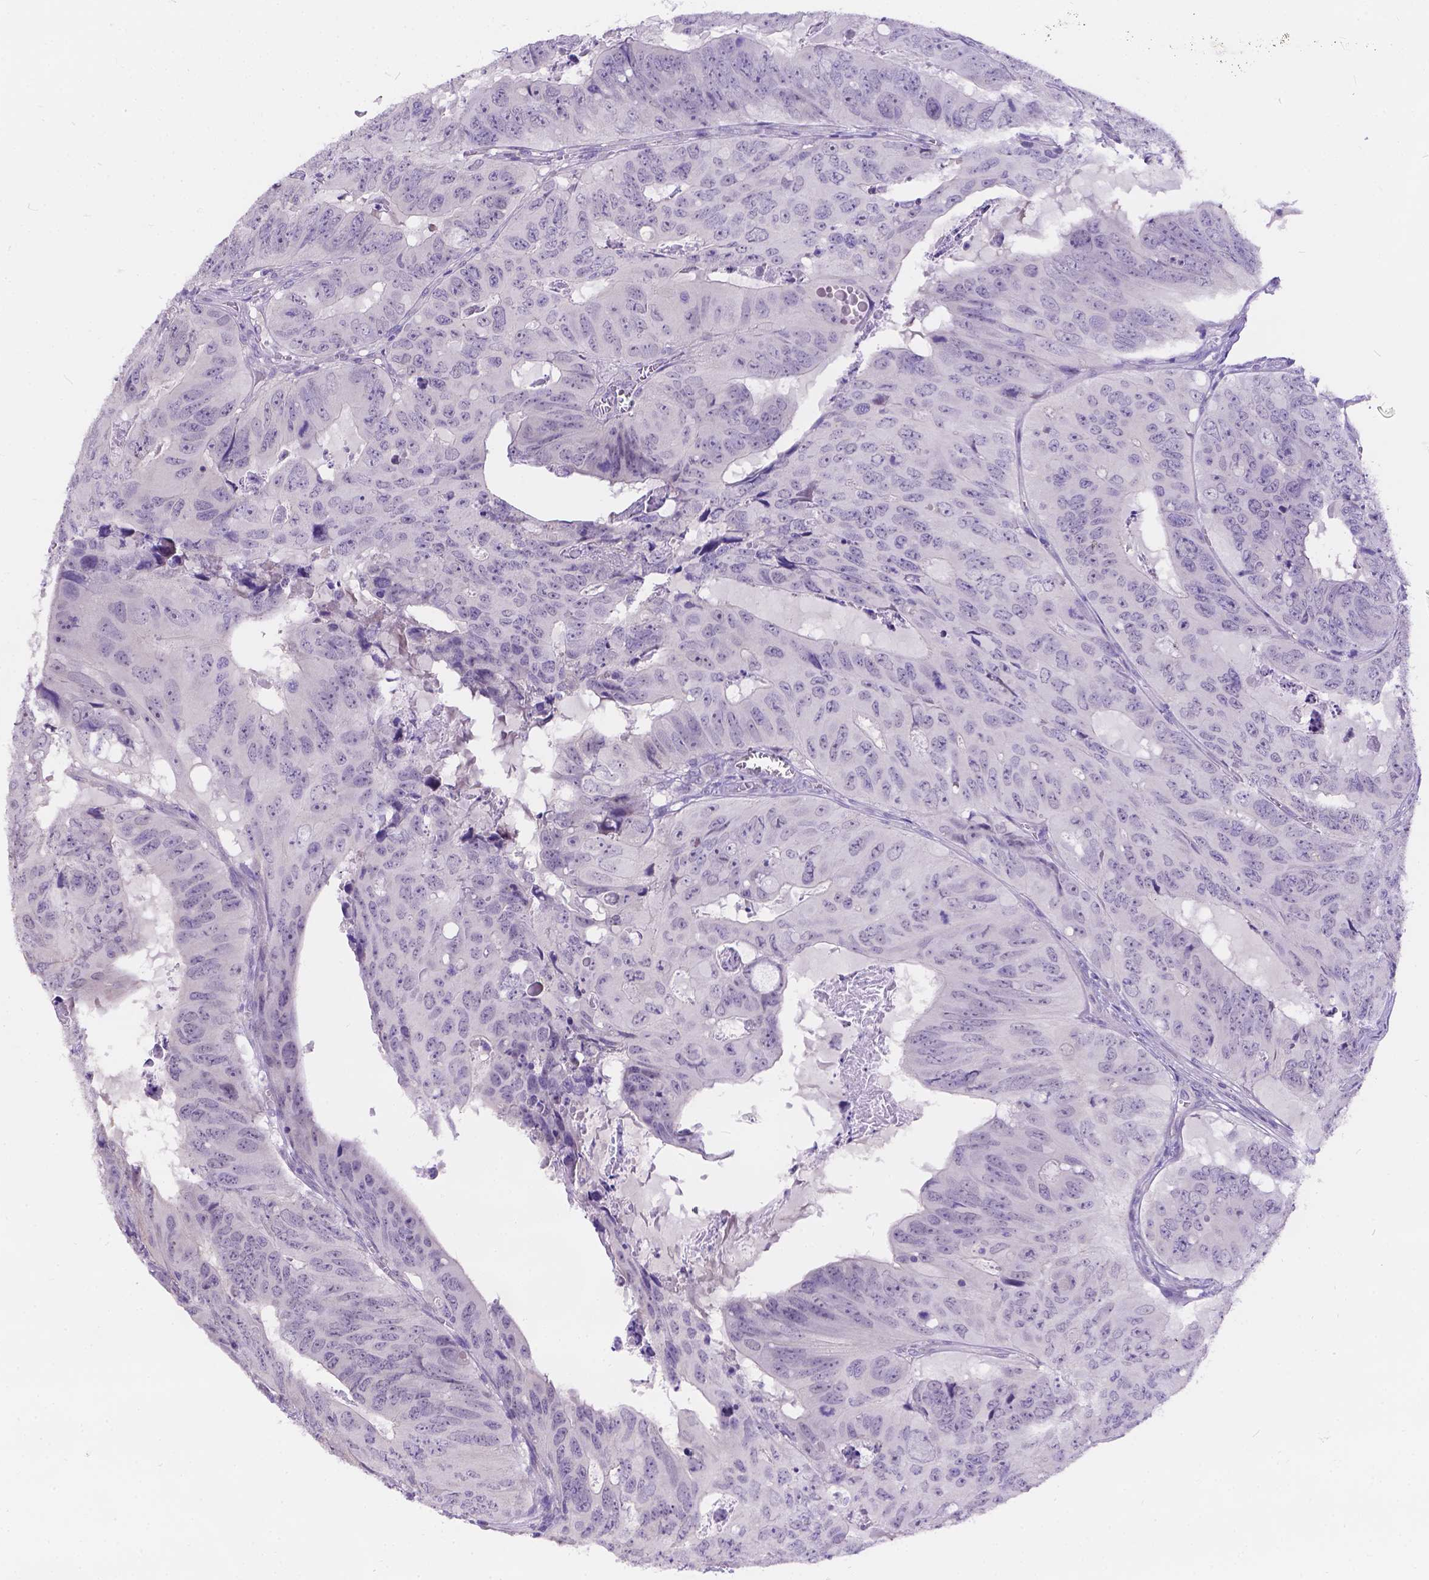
{"staining": {"intensity": "negative", "quantity": "none", "location": "none"}, "tissue": "colorectal cancer", "cell_type": "Tumor cells", "image_type": "cancer", "snomed": [{"axis": "morphology", "description": "Adenocarcinoma, NOS"}, {"axis": "topography", "description": "Colon"}], "caption": "High power microscopy histopathology image of an immunohistochemistry micrograph of colorectal cancer (adenocarcinoma), revealing no significant positivity in tumor cells.", "gene": "DLEC1", "patient": {"sex": "male", "age": 79}}